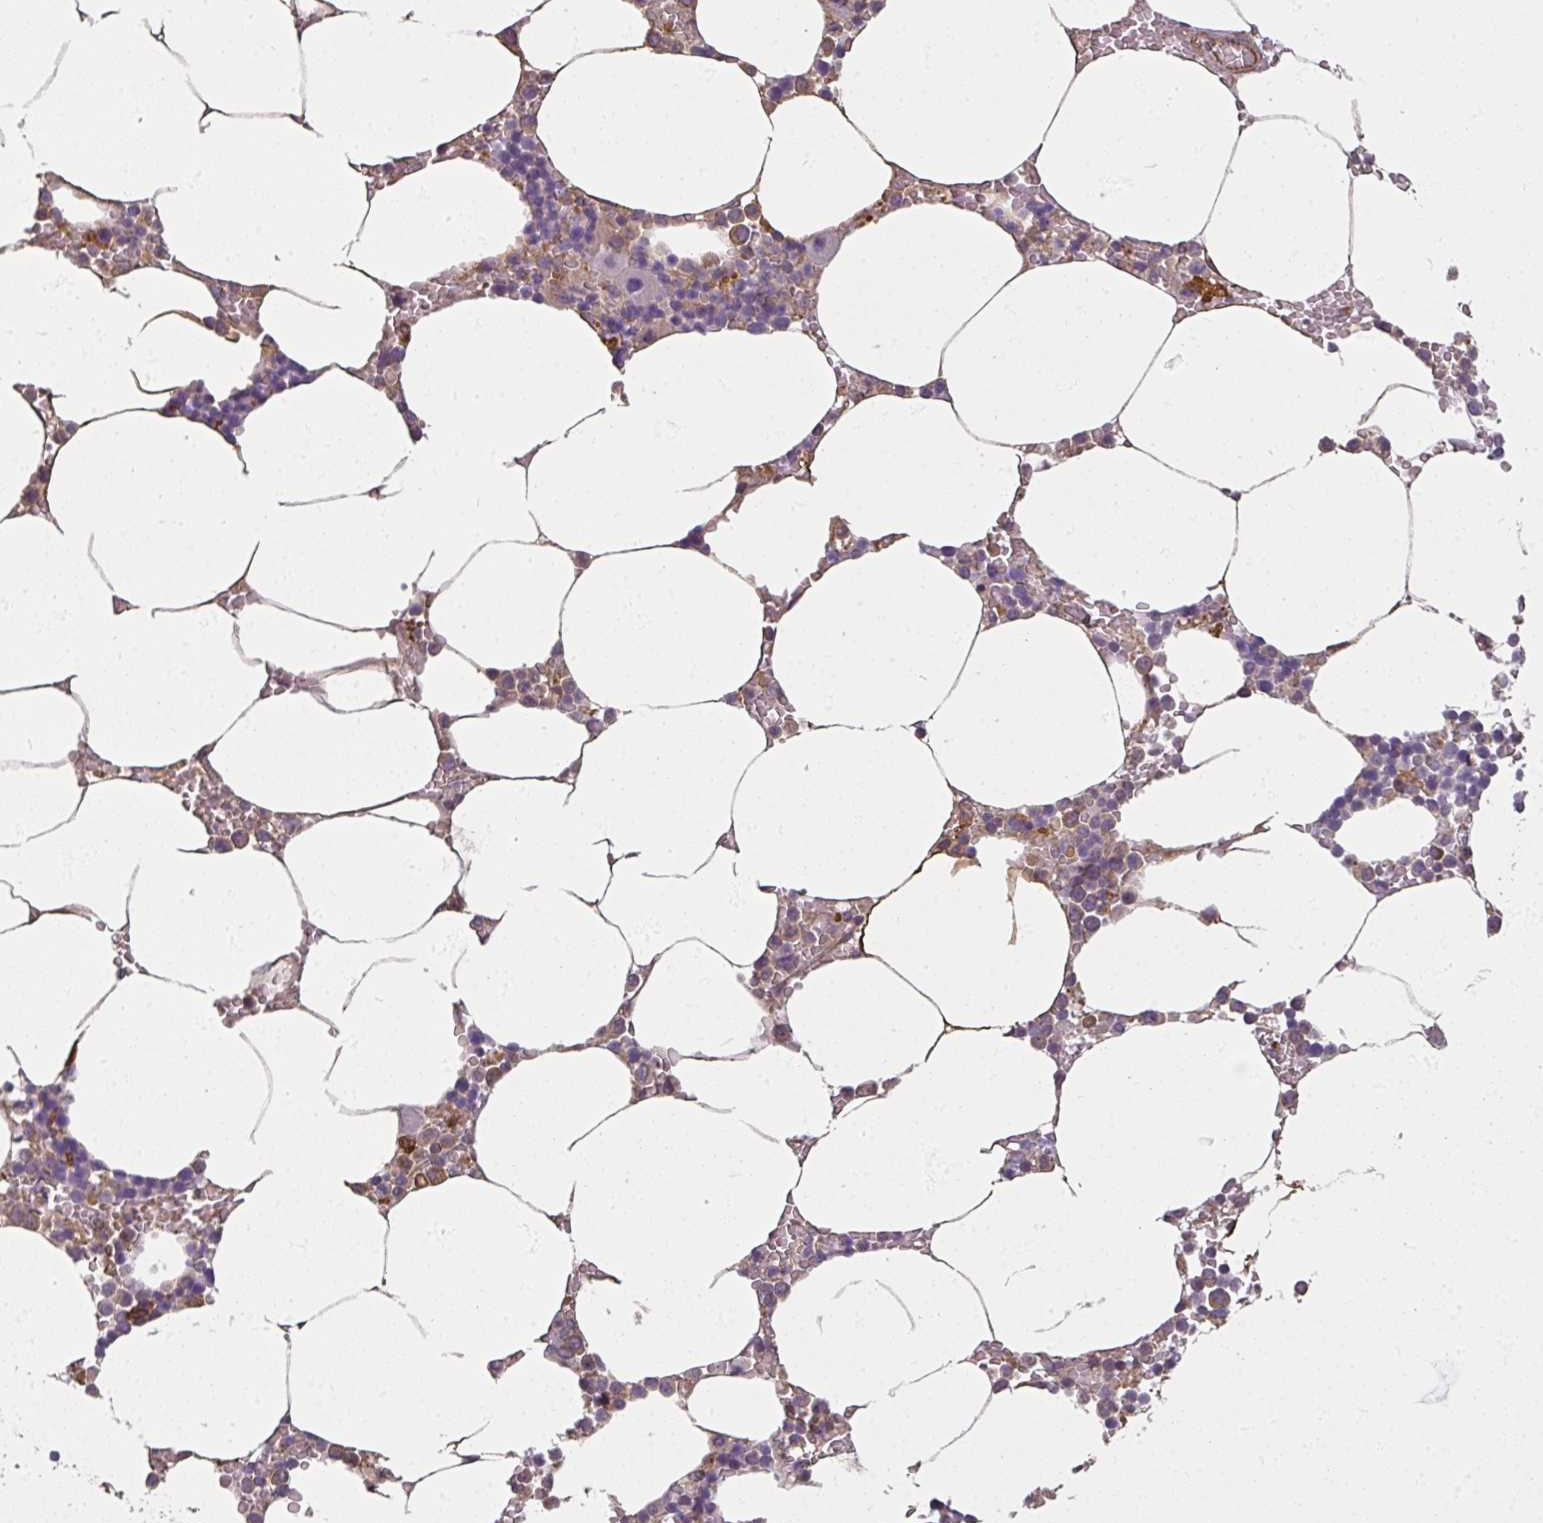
{"staining": {"intensity": "weak", "quantity": "<25%", "location": "cytoplasmic/membranous,nuclear"}, "tissue": "bone marrow", "cell_type": "Hematopoietic cells", "image_type": "normal", "snomed": [{"axis": "morphology", "description": "Normal tissue, NOS"}, {"axis": "topography", "description": "Bone marrow"}], "caption": "Immunohistochemistry (IHC) image of benign bone marrow: human bone marrow stained with DAB reveals no significant protein positivity in hematopoietic cells. (Stains: DAB immunohistochemistry (IHC) with hematoxylin counter stain, Microscopy: brightfield microscopy at high magnification).", "gene": "DIMT1", "patient": {"sex": "male", "age": 70}}